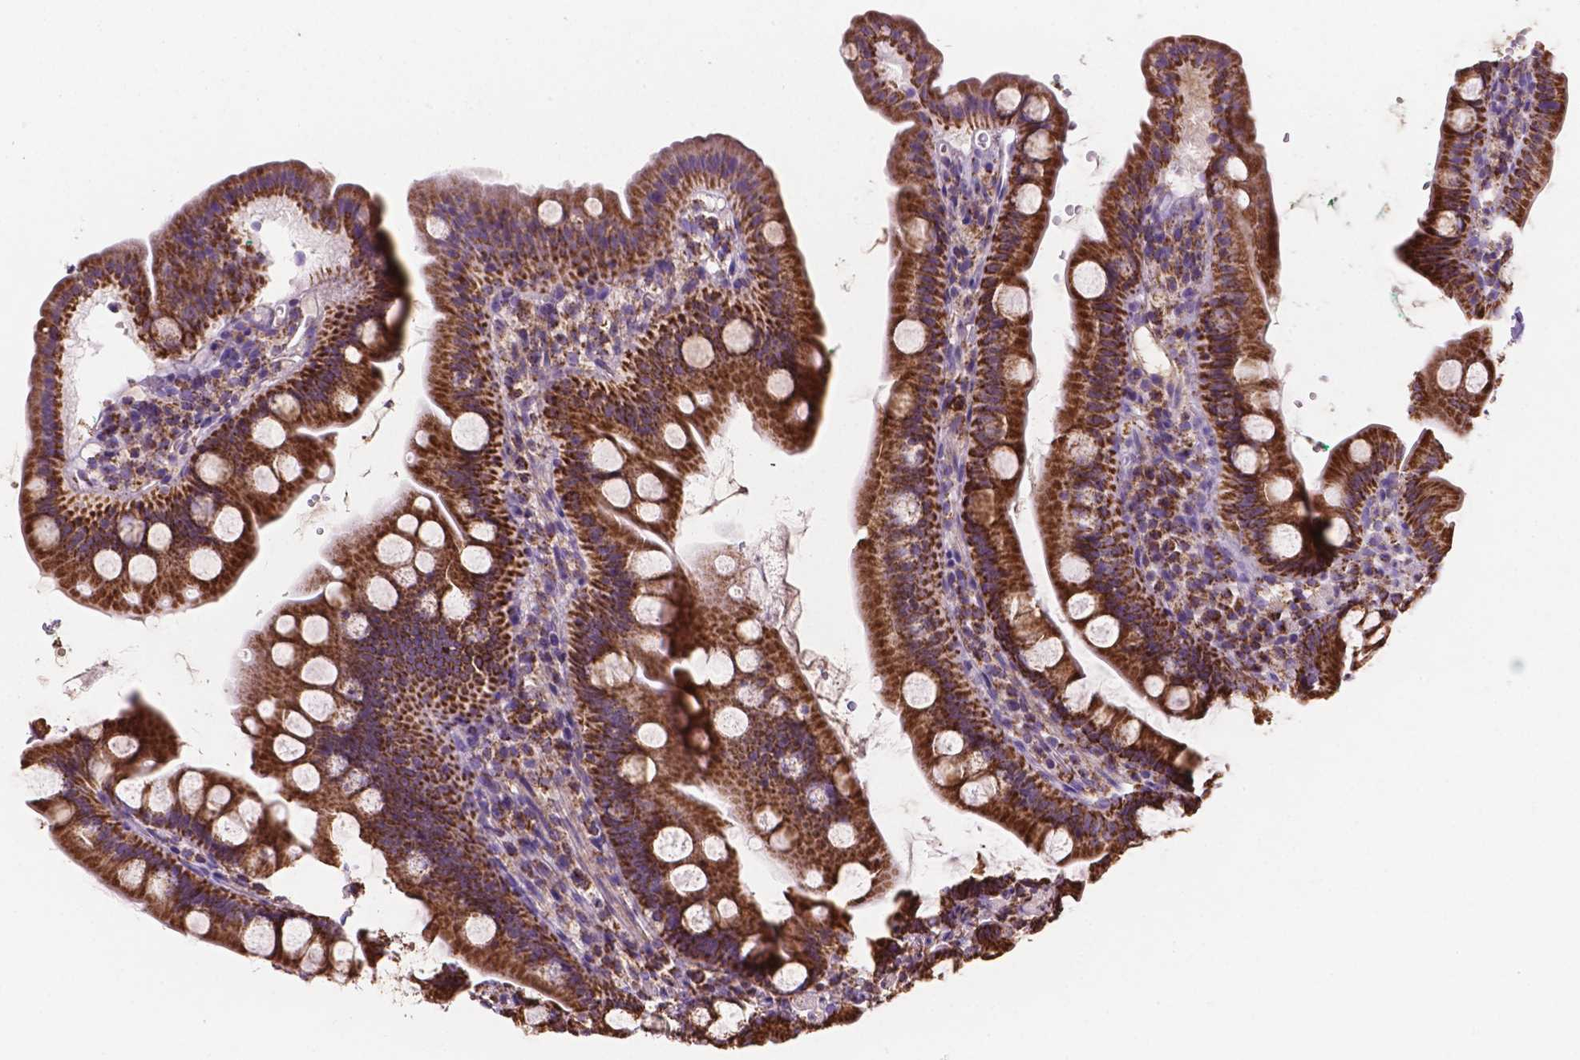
{"staining": {"intensity": "strong", "quantity": ">75%", "location": "cytoplasmic/membranous"}, "tissue": "duodenum", "cell_type": "Glandular cells", "image_type": "normal", "snomed": [{"axis": "morphology", "description": "Normal tissue, NOS"}, {"axis": "topography", "description": "Duodenum"}], "caption": "Duodenum stained with immunohistochemistry reveals strong cytoplasmic/membranous staining in about >75% of glandular cells.", "gene": "HSPD1", "patient": {"sex": "female", "age": 67}}